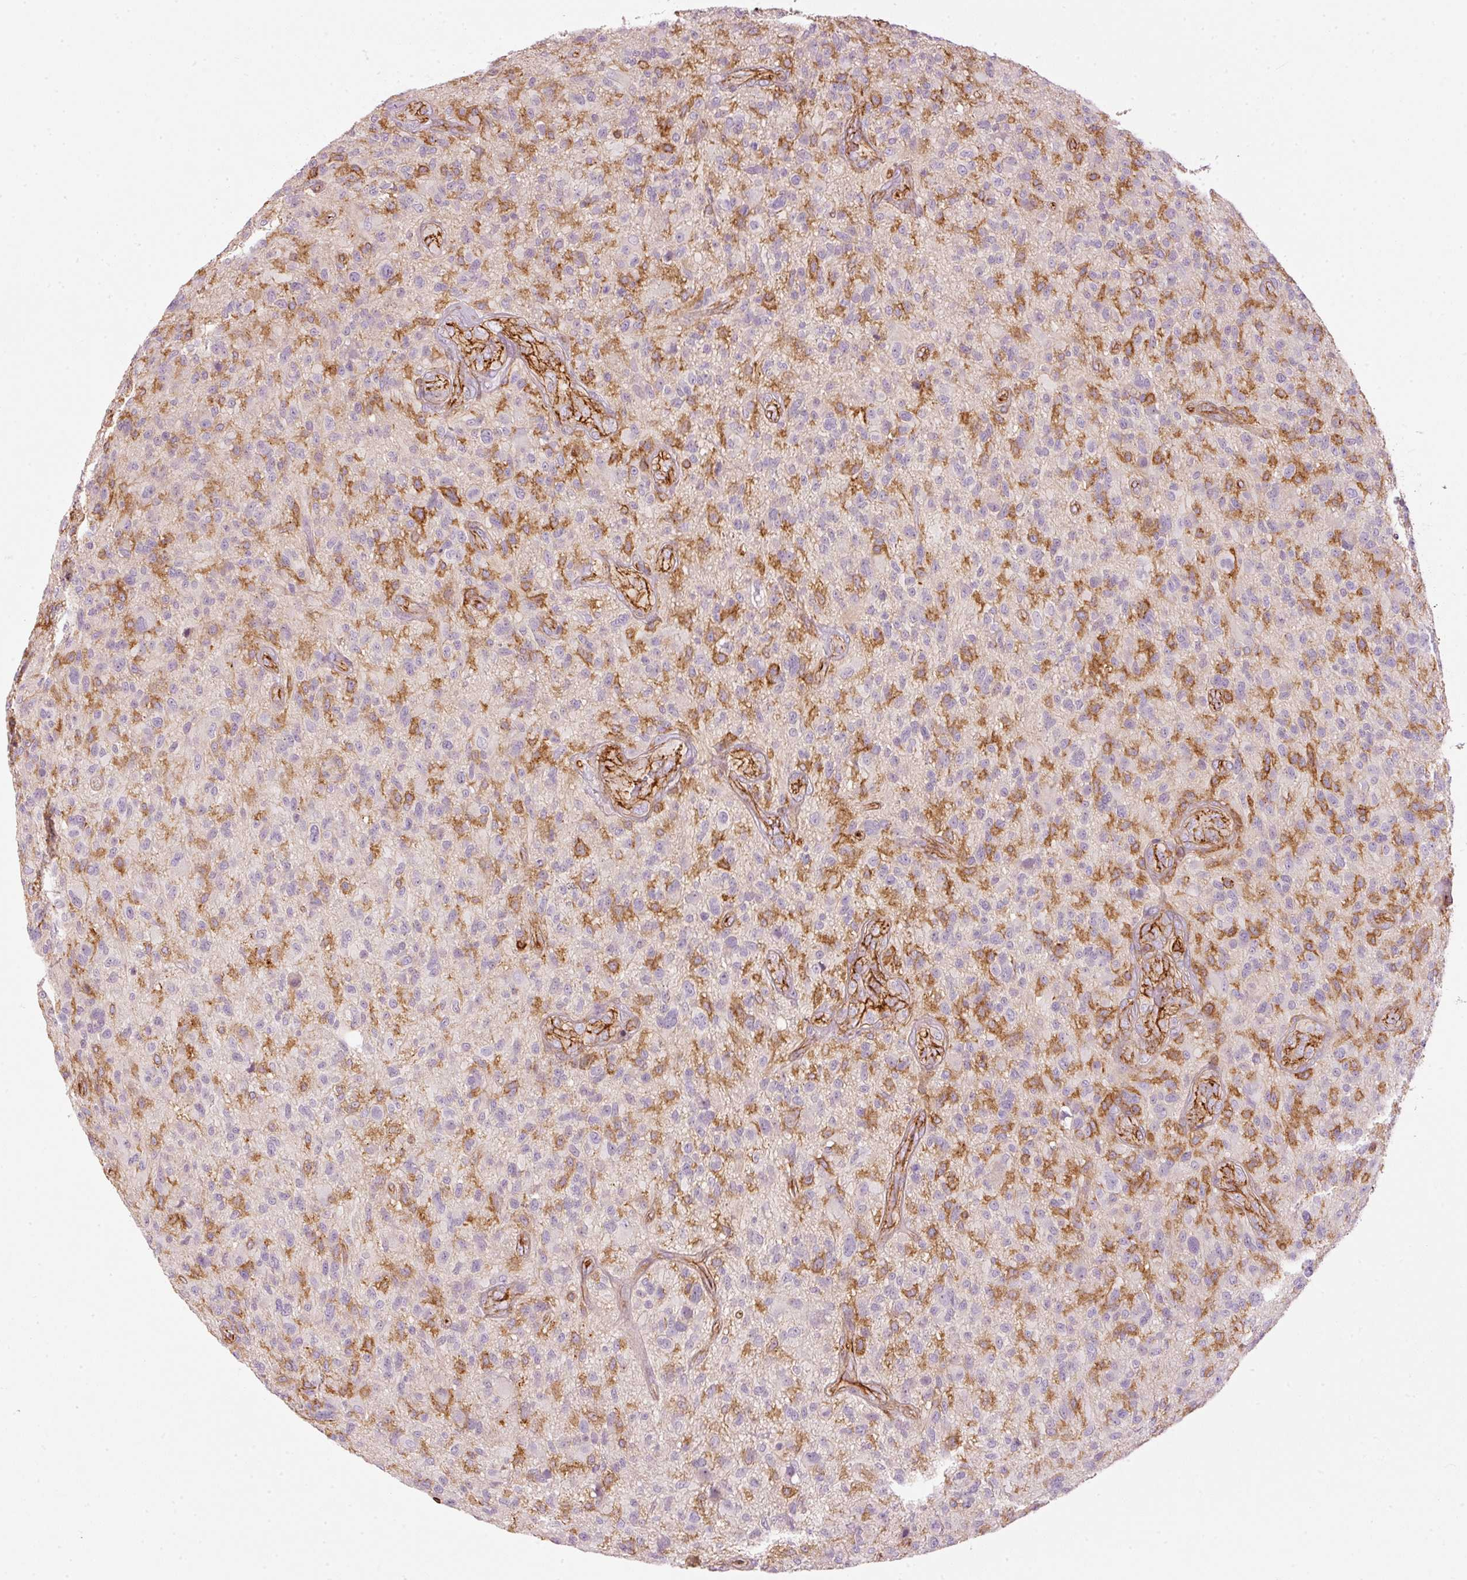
{"staining": {"intensity": "negative", "quantity": "none", "location": "none"}, "tissue": "glioma", "cell_type": "Tumor cells", "image_type": "cancer", "snomed": [{"axis": "morphology", "description": "Glioma, malignant, High grade"}, {"axis": "topography", "description": "Brain"}], "caption": "DAB (3,3'-diaminobenzidine) immunohistochemical staining of high-grade glioma (malignant) exhibits no significant expression in tumor cells. (Brightfield microscopy of DAB (3,3'-diaminobenzidine) immunohistochemistry at high magnification).", "gene": "SIPA1", "patient": {"sex": "male", "age": 47}}